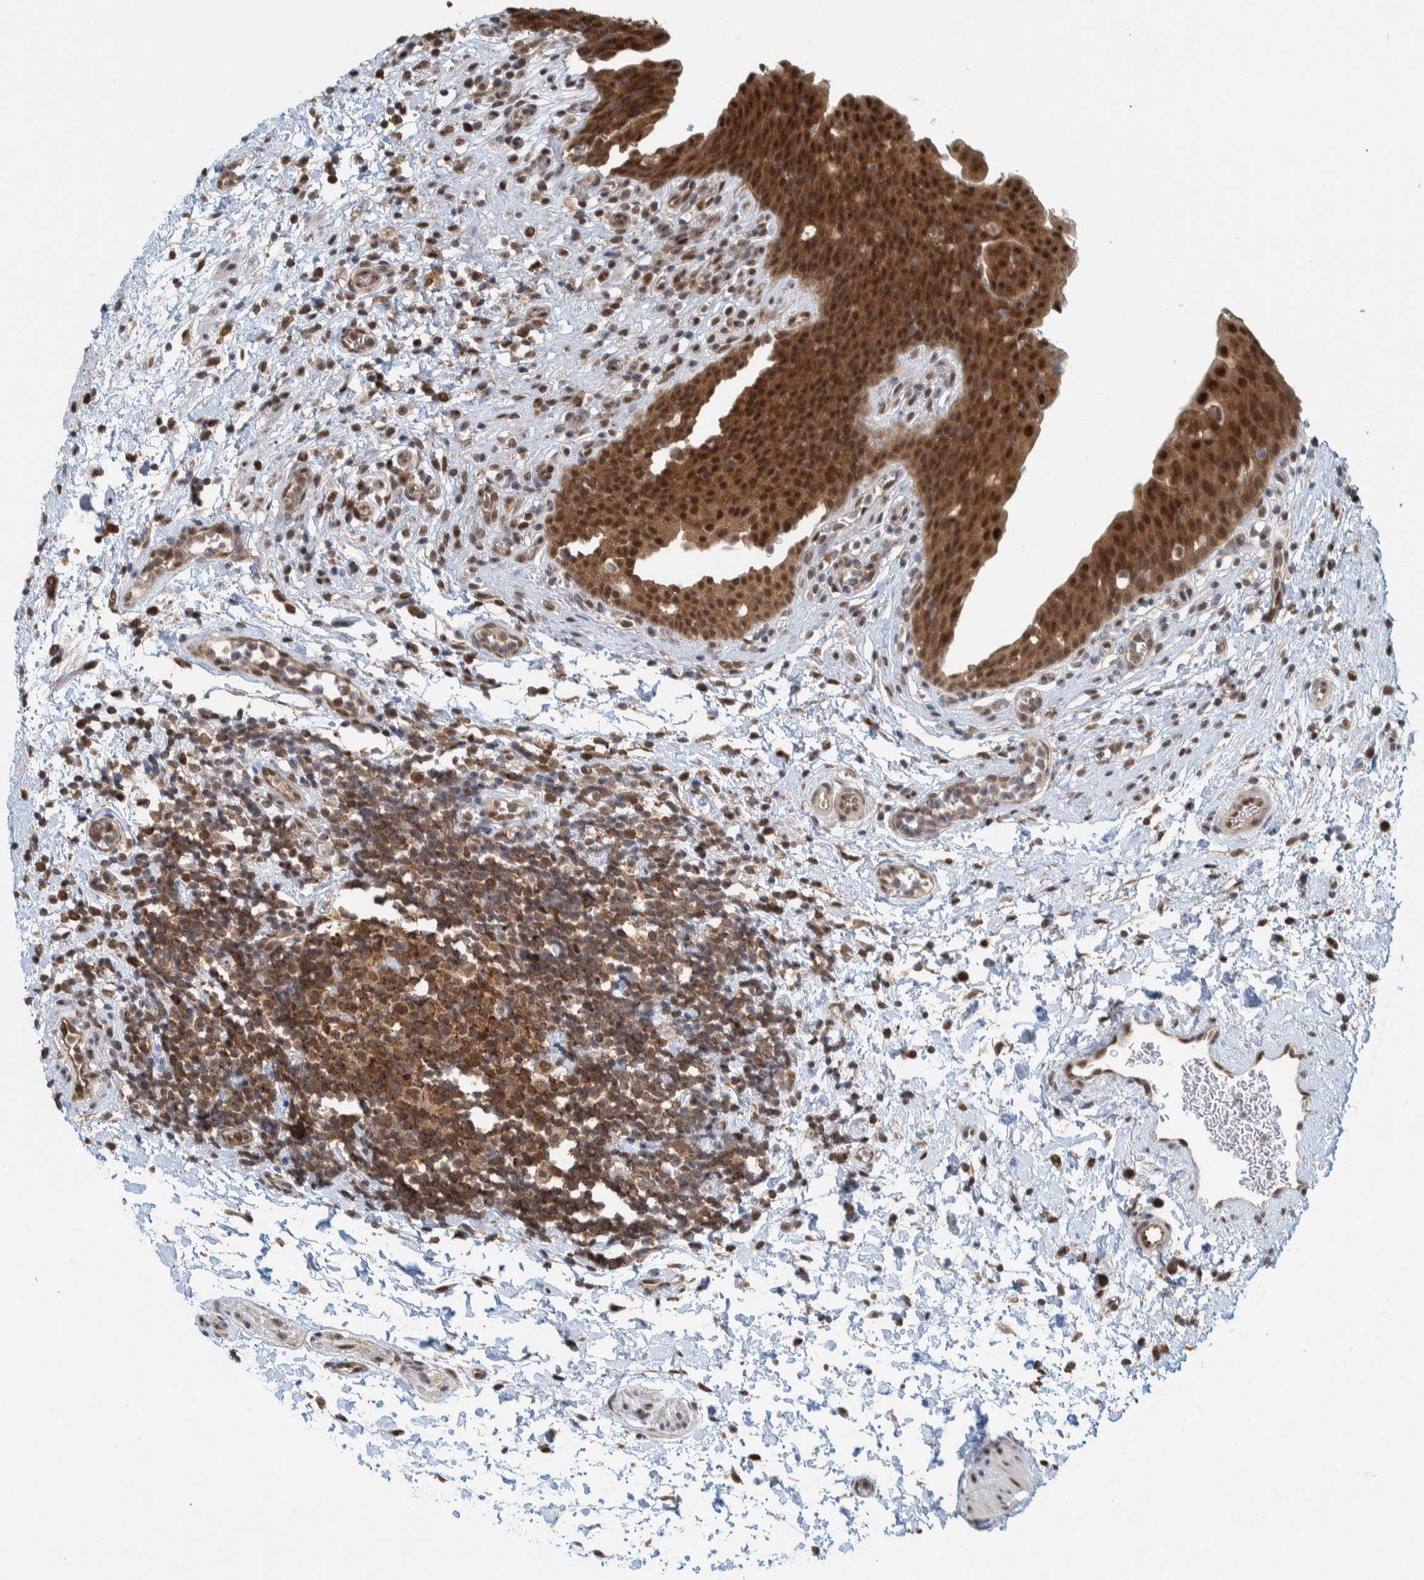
{"staining": {"intensity": "strong", "quantity": ">75%", "location": "cytoplasmic/membranous,nuclear"}, "tissue": "urinary bladder", "cell_type": "Urothelial cells", "image_type": "normal", "snomed": [{"axis": "morphology", "description": "Normal tissue, NOS"}, {"axis": "topography", "description": "Urinary bladder"}], "caption": "Brown immunohistochemical staining in unremarkable urinary bladder reveals strong cytoplasmic/membranous,nuclear staining in about >75% of urothelial cells.", "gene": "COPS3", "patient": {"sex": "male", "age": 37}}